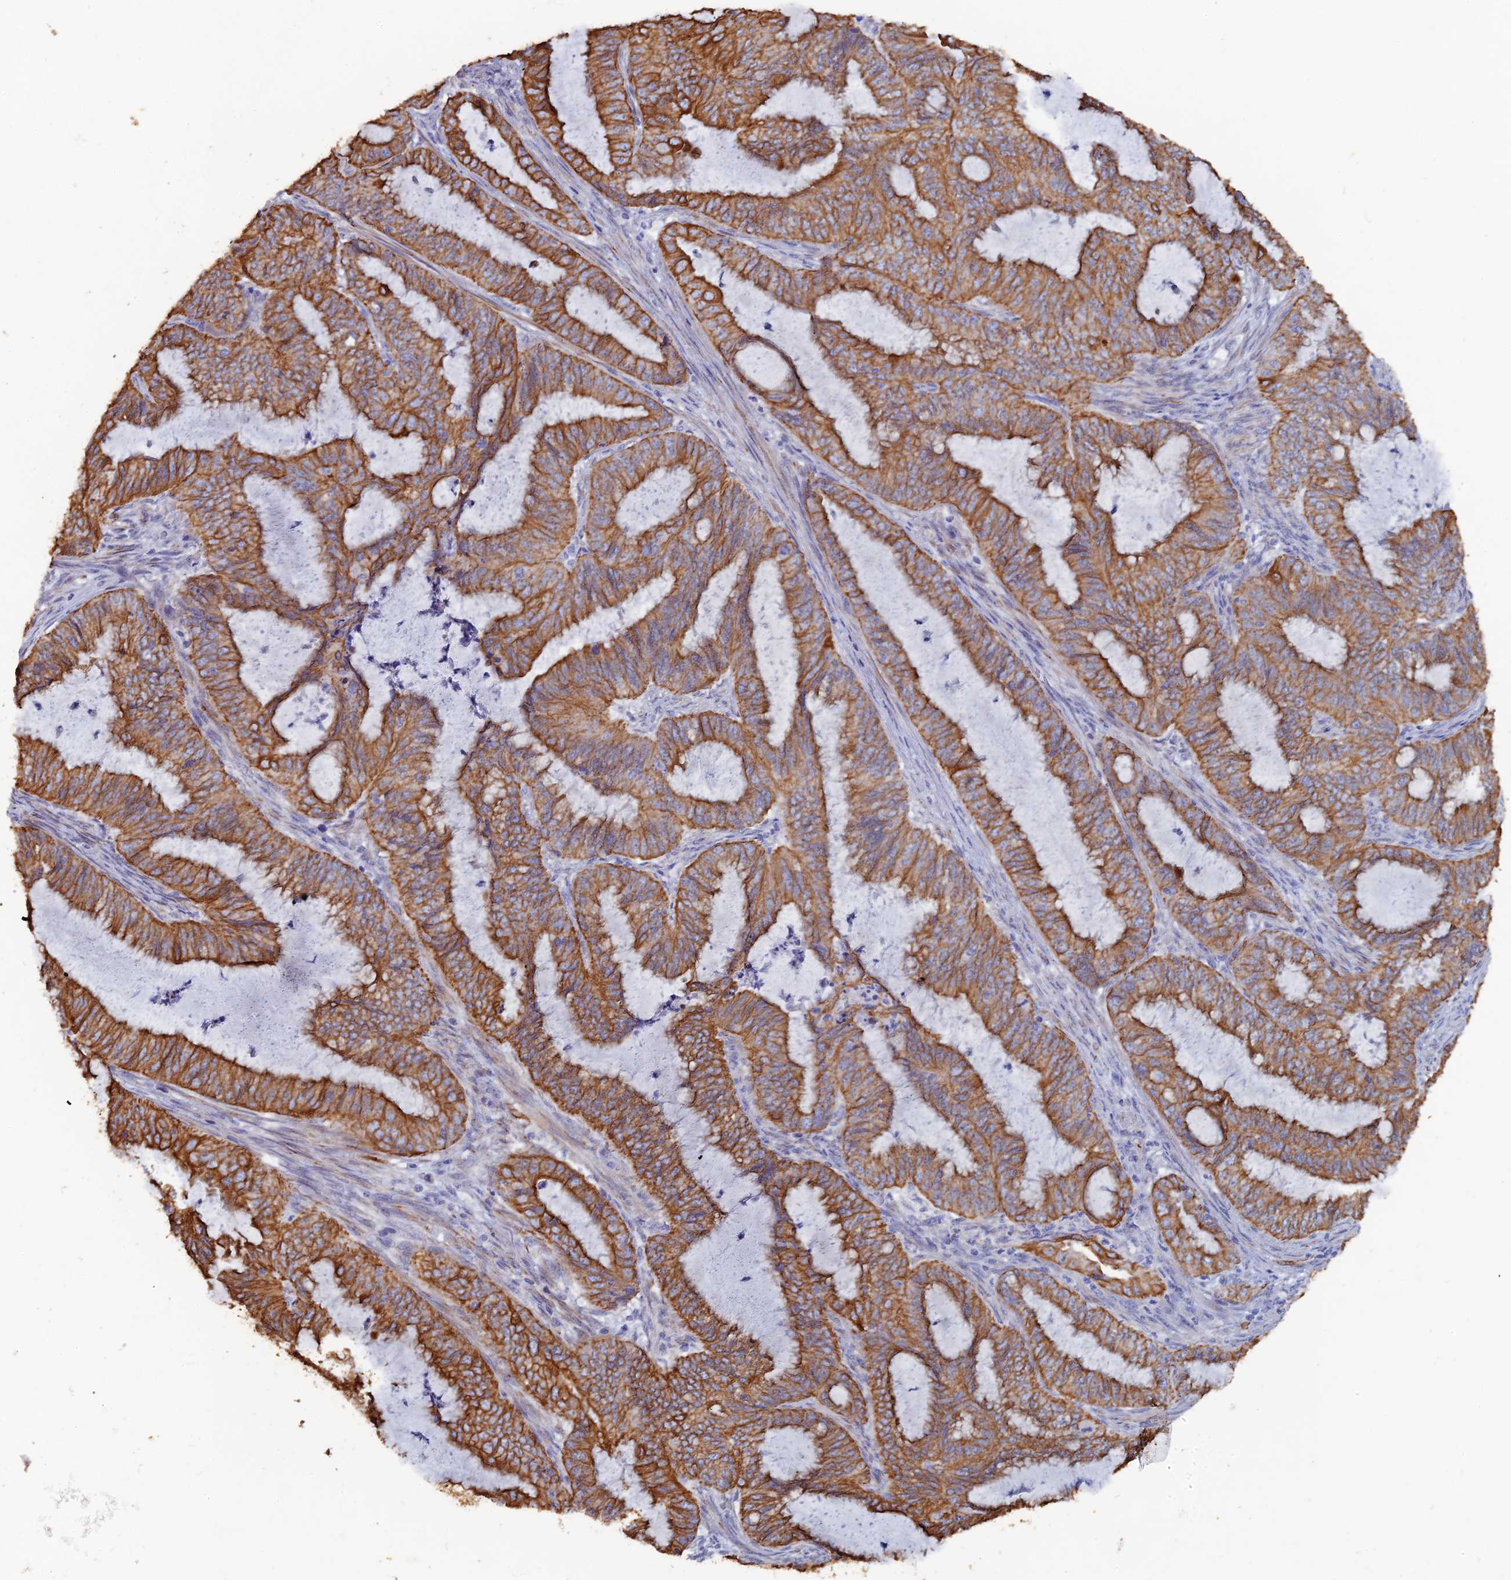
{"staining": {"intensity": "moderate", "quantity": ">75%", "location": "cytoplasmic/membranous"}, "tissue": "endometrial cancer", "cell_type": "Tumor cells", "image_type": "cancer", "snomed": [{"axis": "morphology", "description": "Adenocarcinoma, NOS"}, {"axis": "topography", "description": "Endometrium"}], "caption": "The immunohistochemical stain labels moderate cytoplasmic/membranous staining in tumor cells of endometrial cancer (adenocarcinoma) tissue.", "gene": "SRFBP1", "patient": {"sex": "female", "age": 51}}